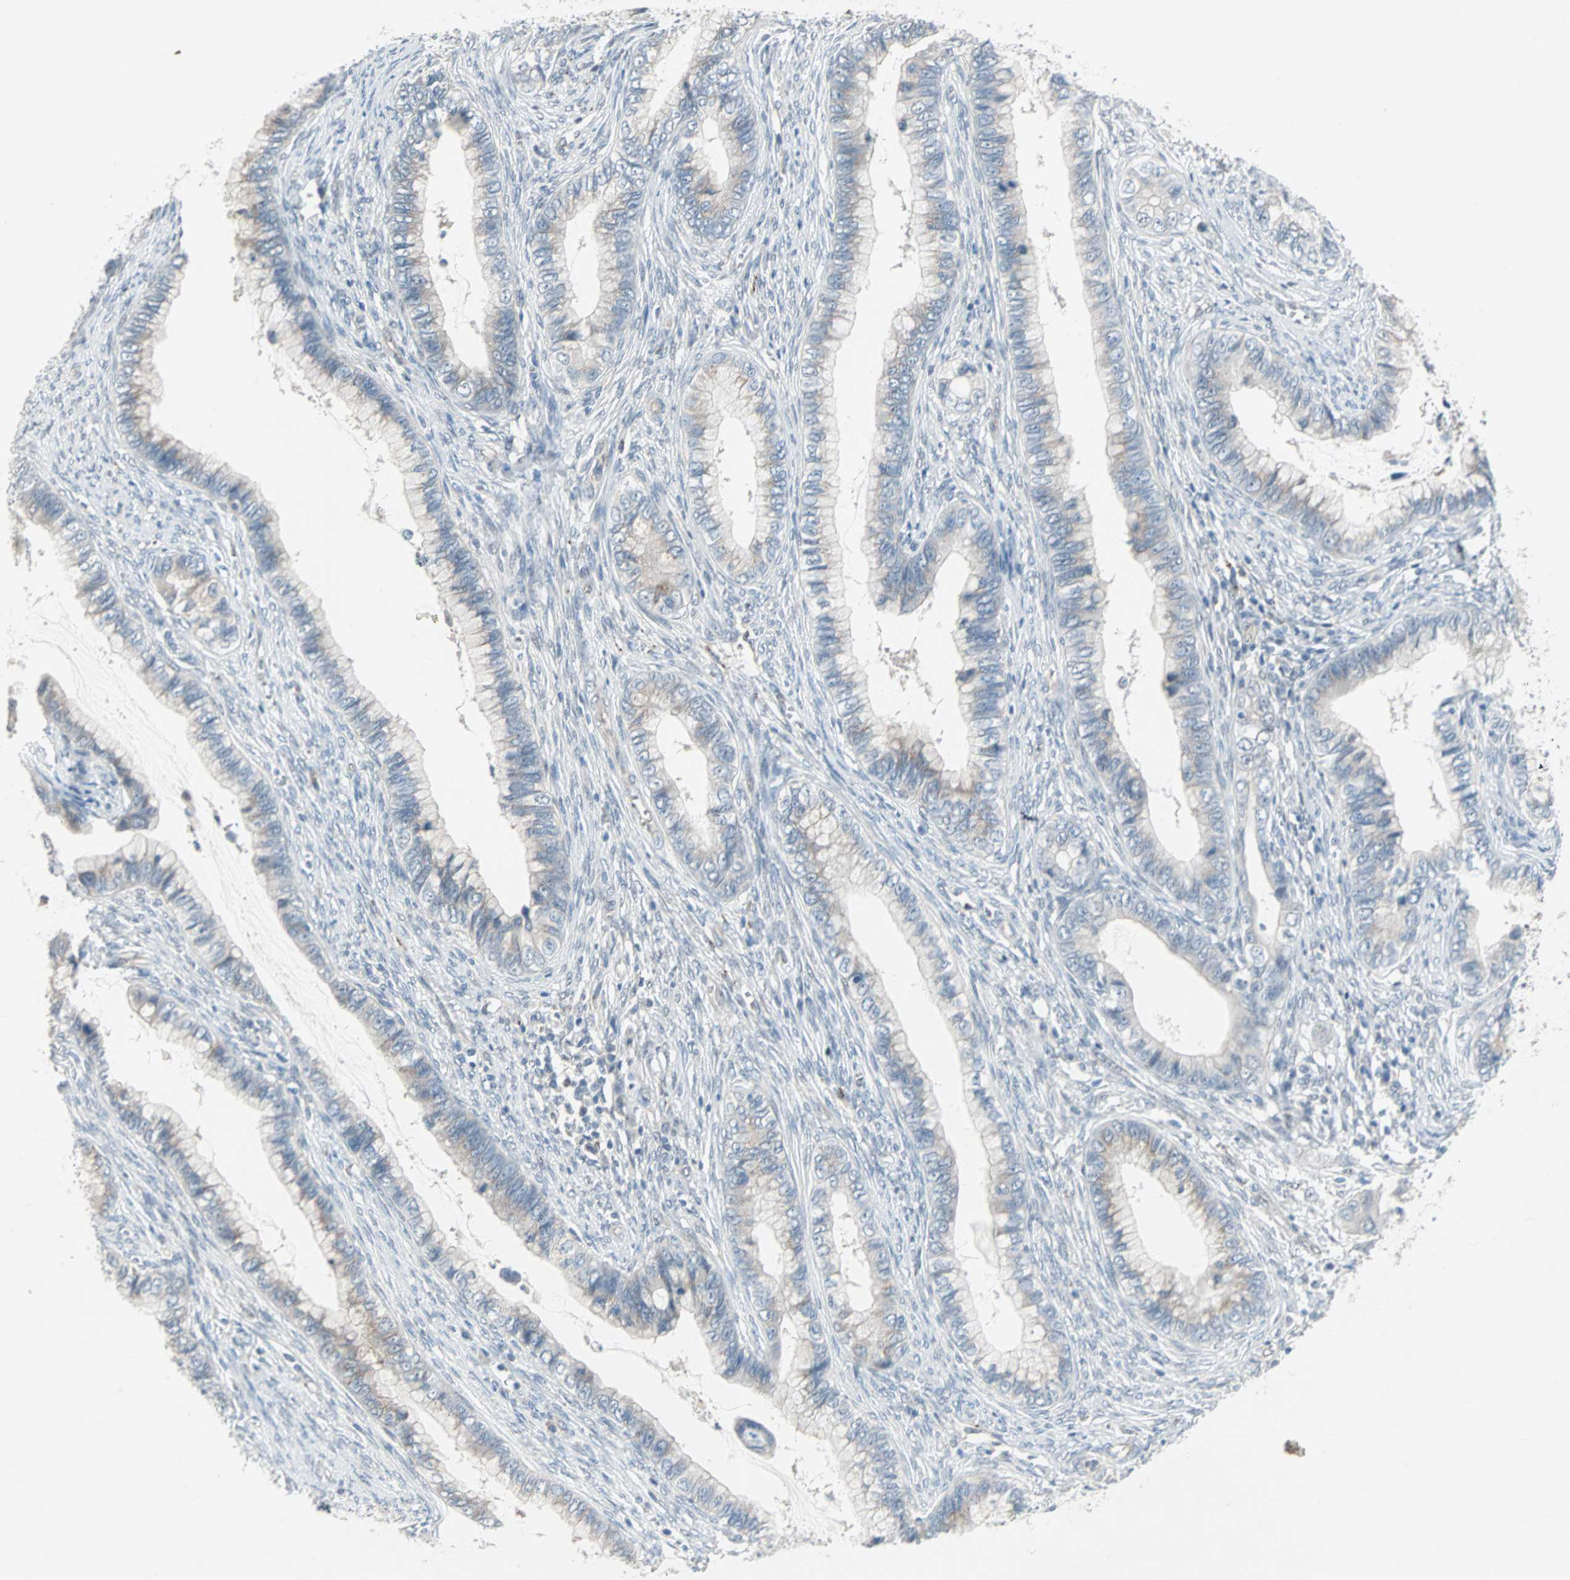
{"staining": {"intensity": "negative", "quantity": "none", "location": "none"}, "tissue": "cervical cancer", "cell_type": "Tumor cells", "image_type": "cancer", "snomed": [{"axis": "morphology", "description": "Adenocarcinoma, NOS"}, {"axis": "topography", "description": "Cervix"}], "caption": "IHC of human adenocarcinoma (cervical) displays no expression in tumor cells.", "gene": "CAND2", "patient": {"sex": "female", "age": 44}}